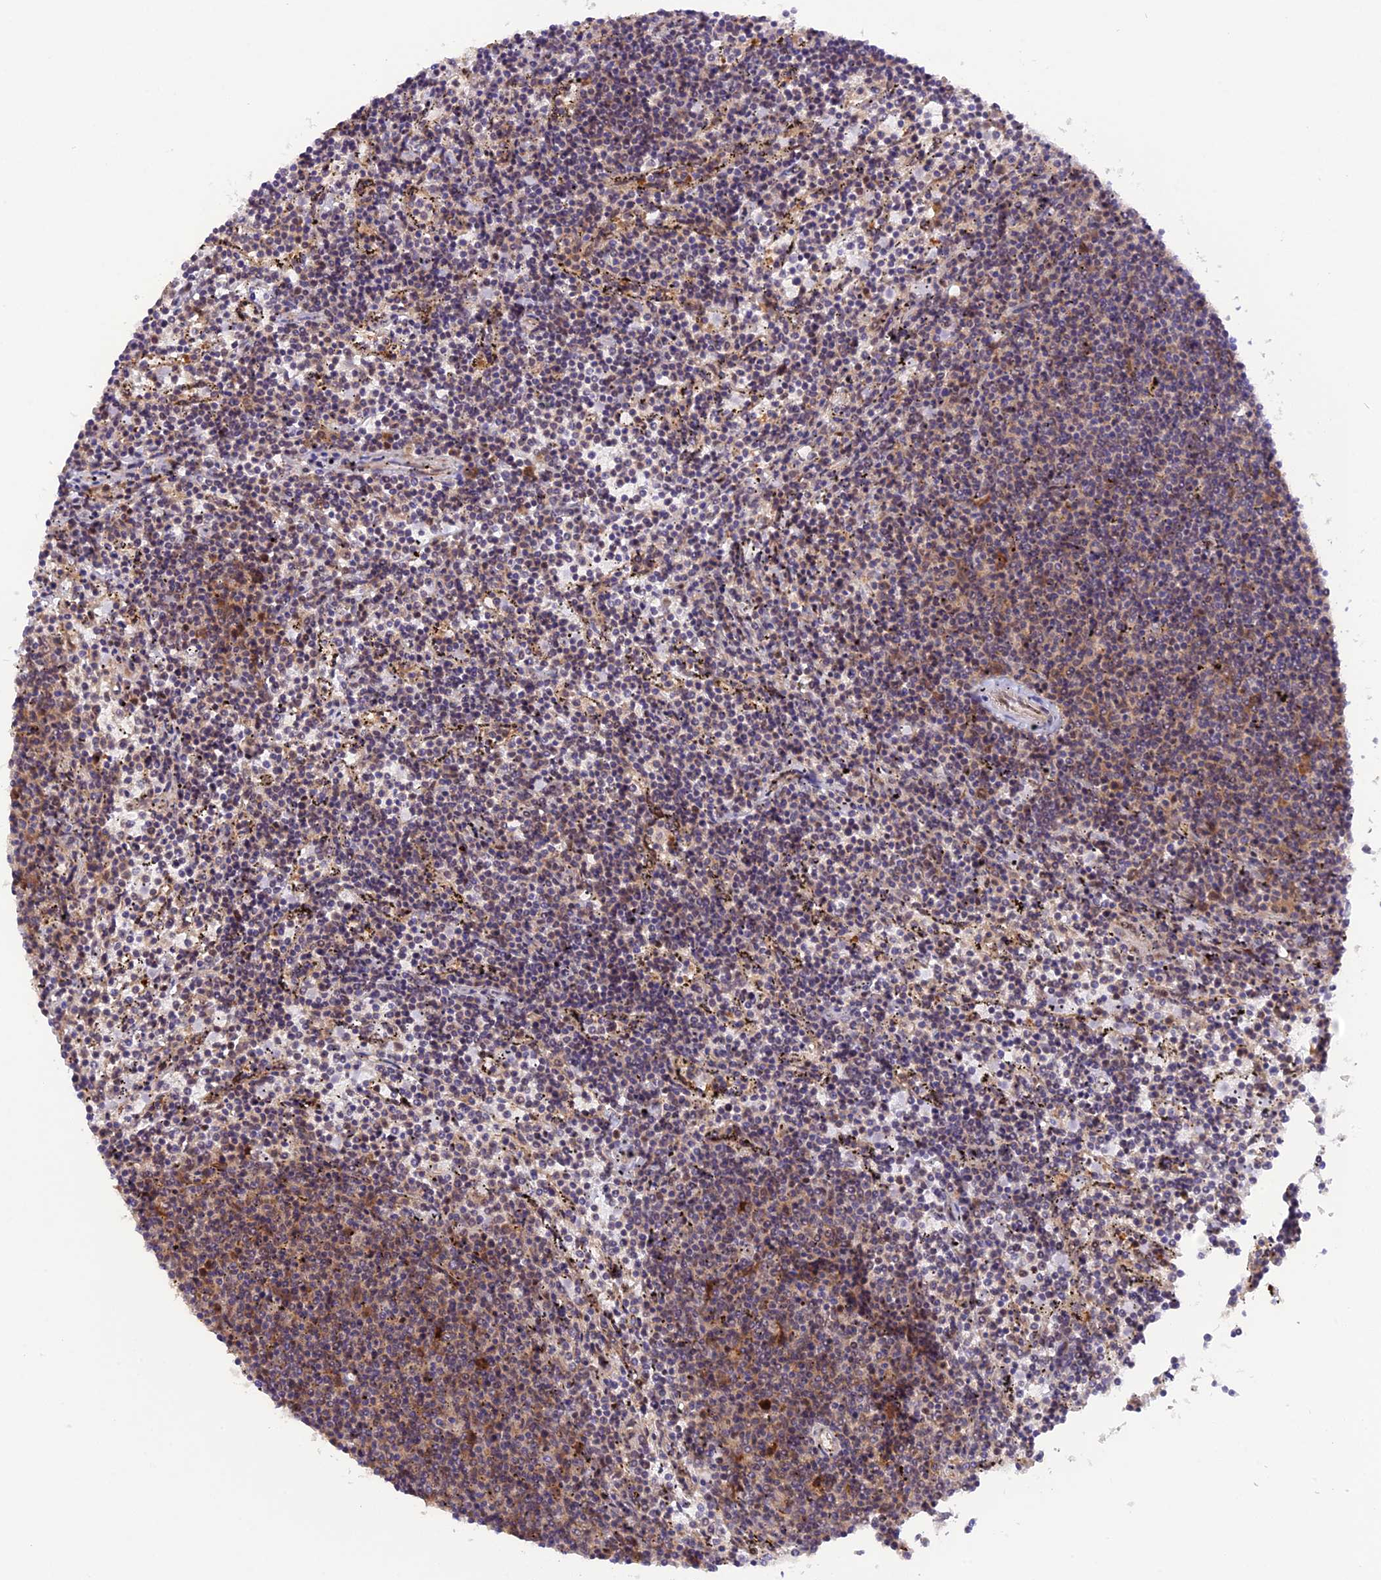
{"staining": {"intensity": "moderate", "quantity": "<25%", "location": "cytoplasmic/membranous"}, "tissue": "lymphoma", "cell_type": "Tumor cells", "image_type": "cancer", "snomed": [{"axis": "morphology", "description": "Malignant lymphoma, non-Hodgkin's type, Low grade"}, {"axis": "topography", "description": "Spleen"}], "caption": "A brown stain highlights moderate cytoplasmic/membranous positivity of a protein in human malignant lymphoma, non-Hodgkin's type (low-grade) tumor cells.", "gene": "SAMD4A", "patient": {"sex": "female", "age": 50}}